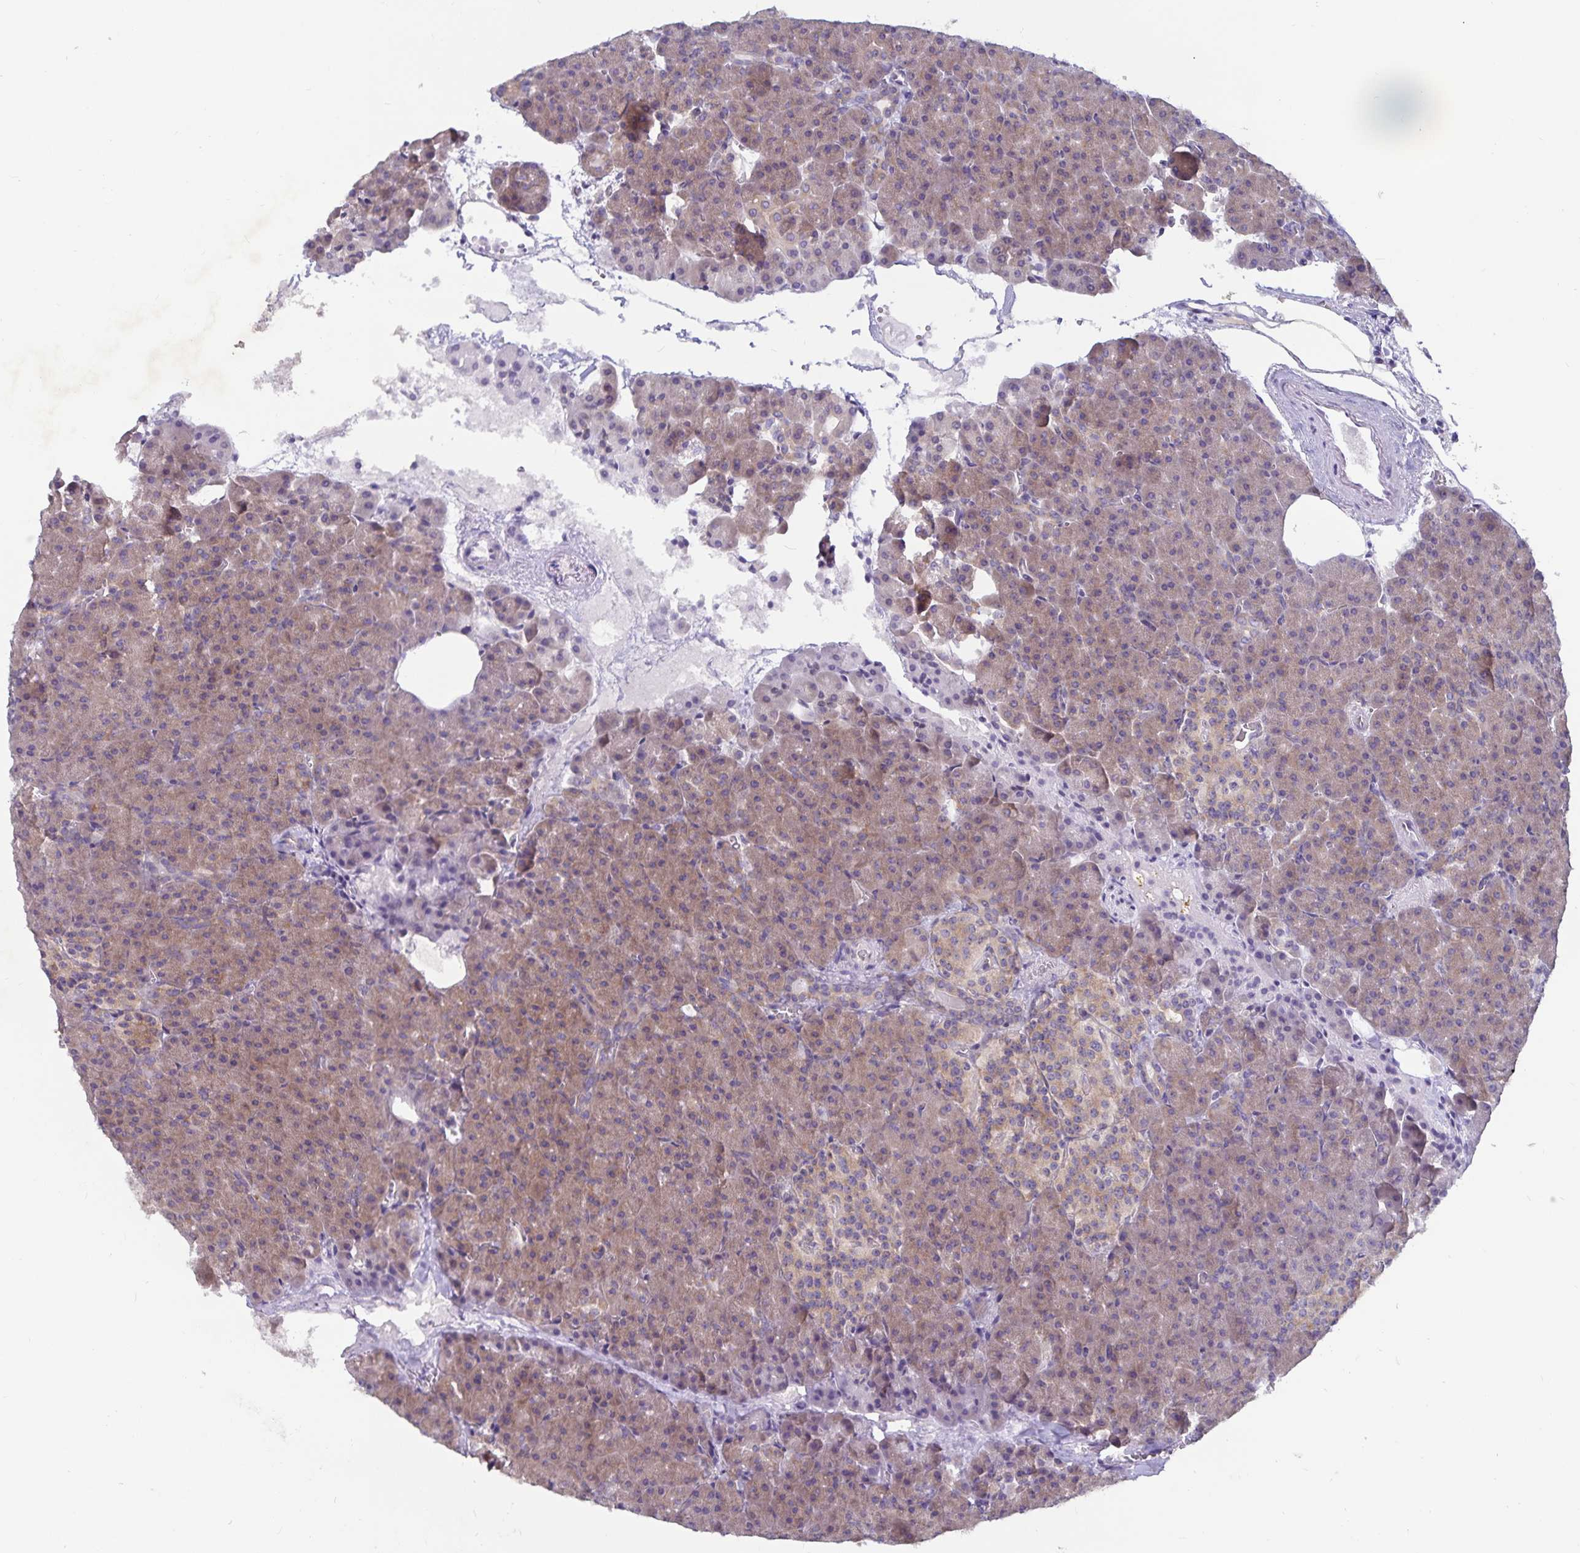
{"staining": {"intensity": "weak", "quantity": ">75%", "location": "cytoplasmic/membranous"}, "tissue": "pancreas", "cell_type": "Exocrine glandular cells", "image_type": "normal", "snomed": [{"axis": "morphology", "description": "Normal tissue, NOS"}, {"axis": "topography", "description": "Pancreas"}], "caption": "Human pancreas stained for a protein (brown) exhibits weak cytoplasmic/membranous positive expression in approximately >75% of exocrine glandular cells.", "gene": "FAM120A", "patient": {"sex": "female", "age": 74}}